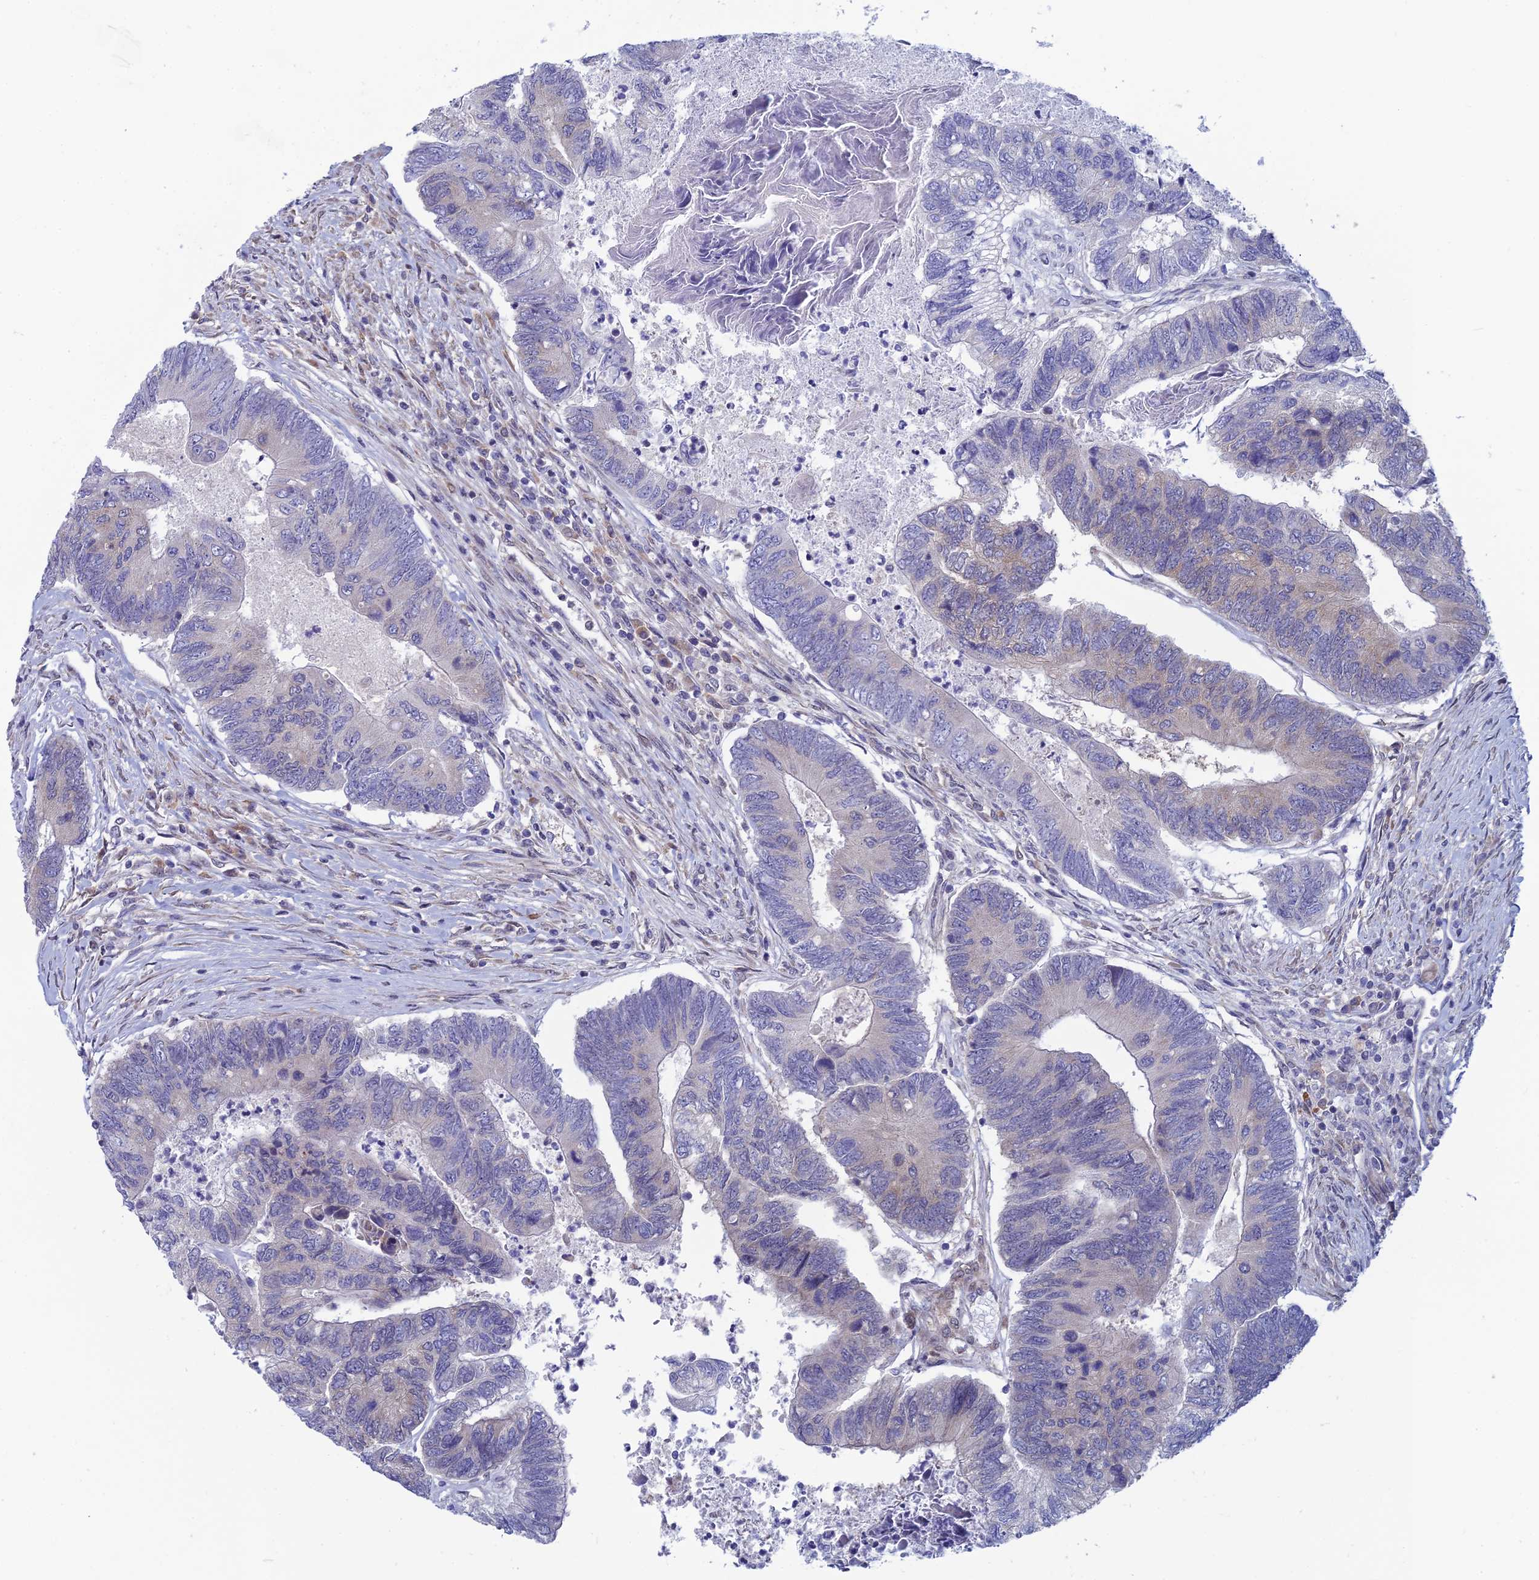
{"staining": {"intensity": "weak", "quantity": "<25%", "location": "cytoplasmic/membranous"}, "tissue": "colorectal cancer", "cell_type": "Tumor cells", "image_type": "cancer", "snomed": [{"axis": "morphology", "description": "Adenocarcinoma, NOS"}, {"axis": "topography", "description": "Colon"}], "caption": "An image of colorectal cancer stained for a protein reveals no brown staining in tumor cells.", "gene": "SRA1", "patient": {"sex": "female", "age": 67}}